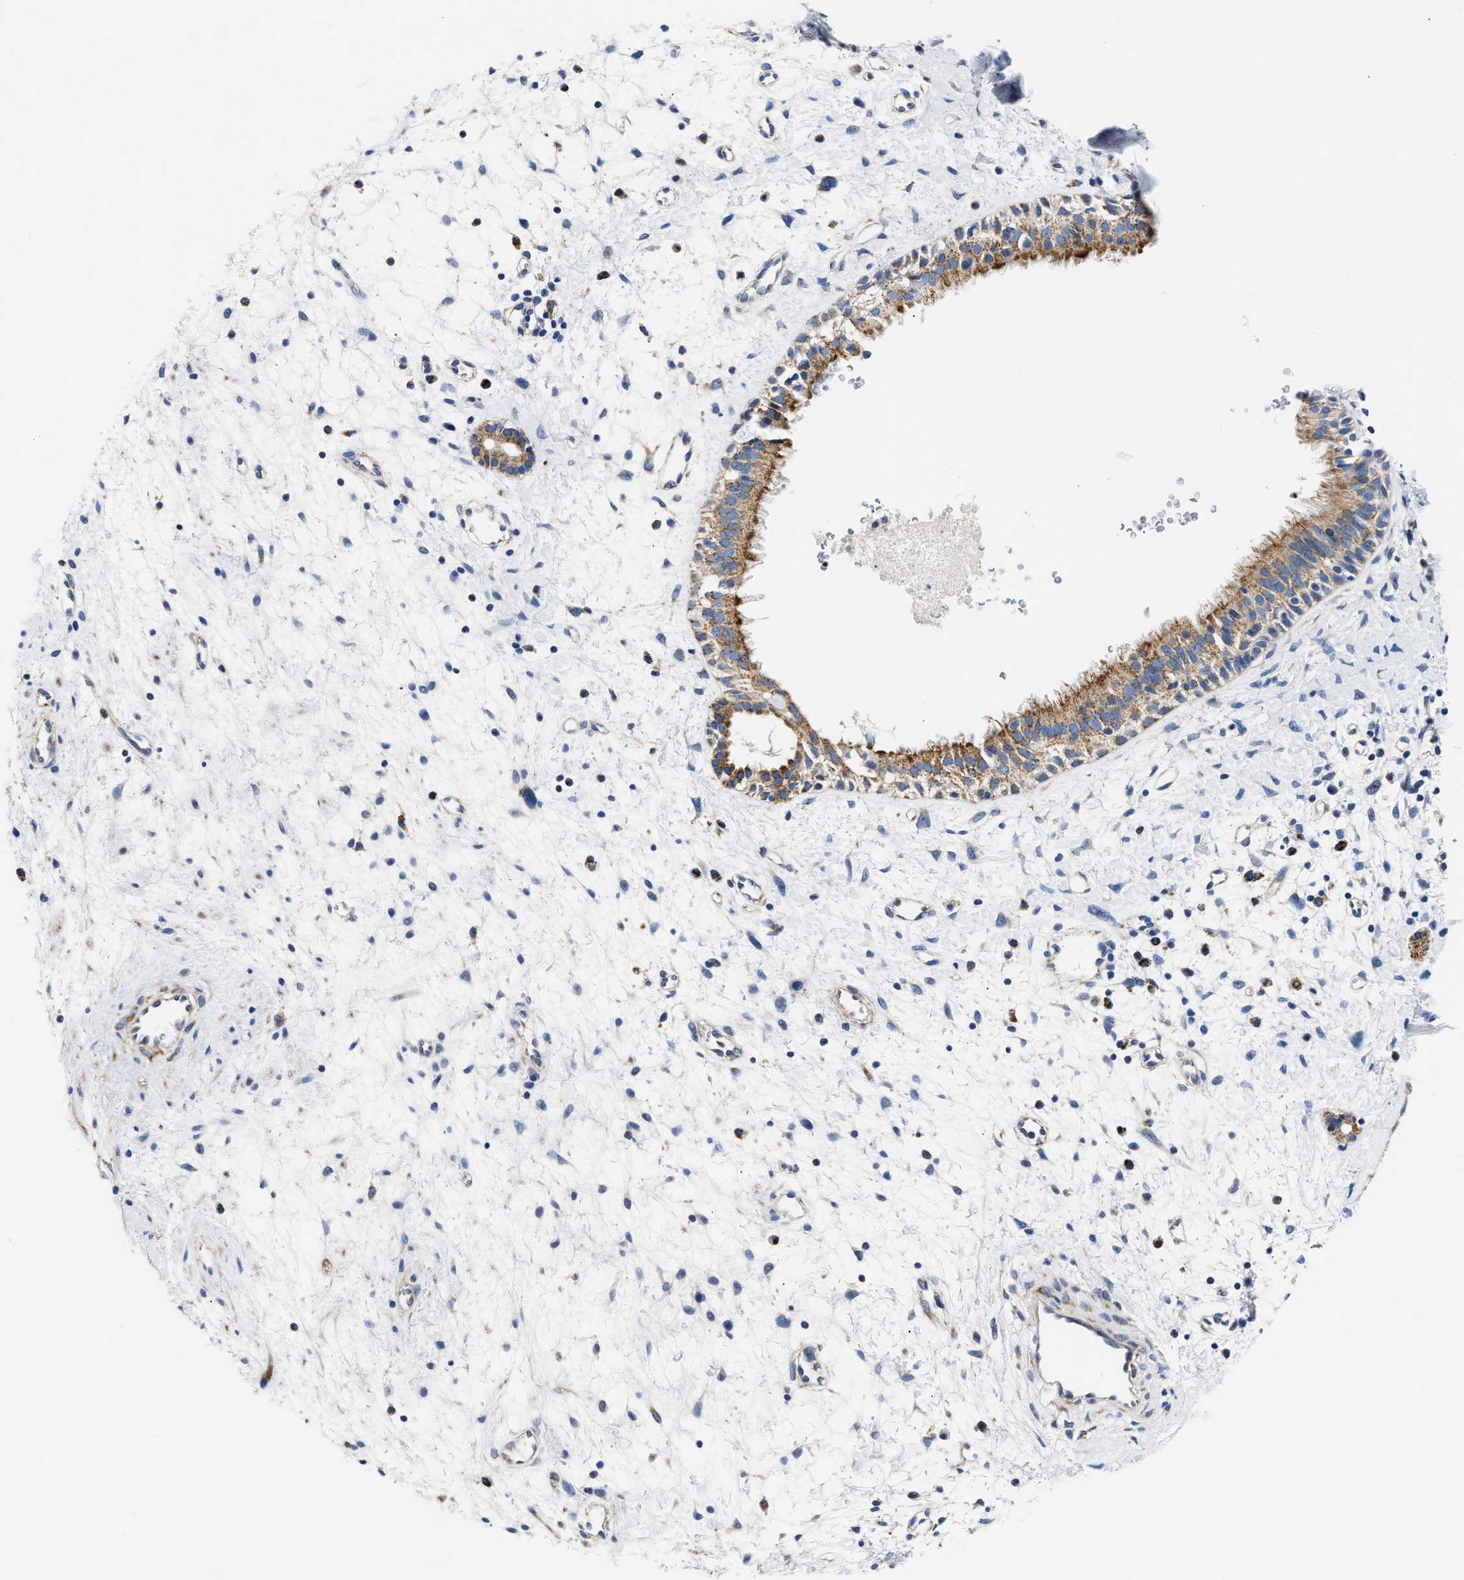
{"staining": {"intensity": "moderate", "quantity": ">75%", "location": "cytoplasmic/membranous"}, "tissue": "nasopharynx", "cell_type": "Respiratory epithelial cells", "image_type": "normal", "snomed": [{"axis": "morphology", "description": "Normal tissue, NOS"}, {"axis": "topography", "description": "Nasopharynx"}], "caption": "This image reveals IHC staining of normal nasopharynx, with medium moderate cytoplasmic/membranous staining in approximately >75% of respiratory epithelial cells.", "gene": "ACADVL", "patient": {"sex": "male", "age": 22}}